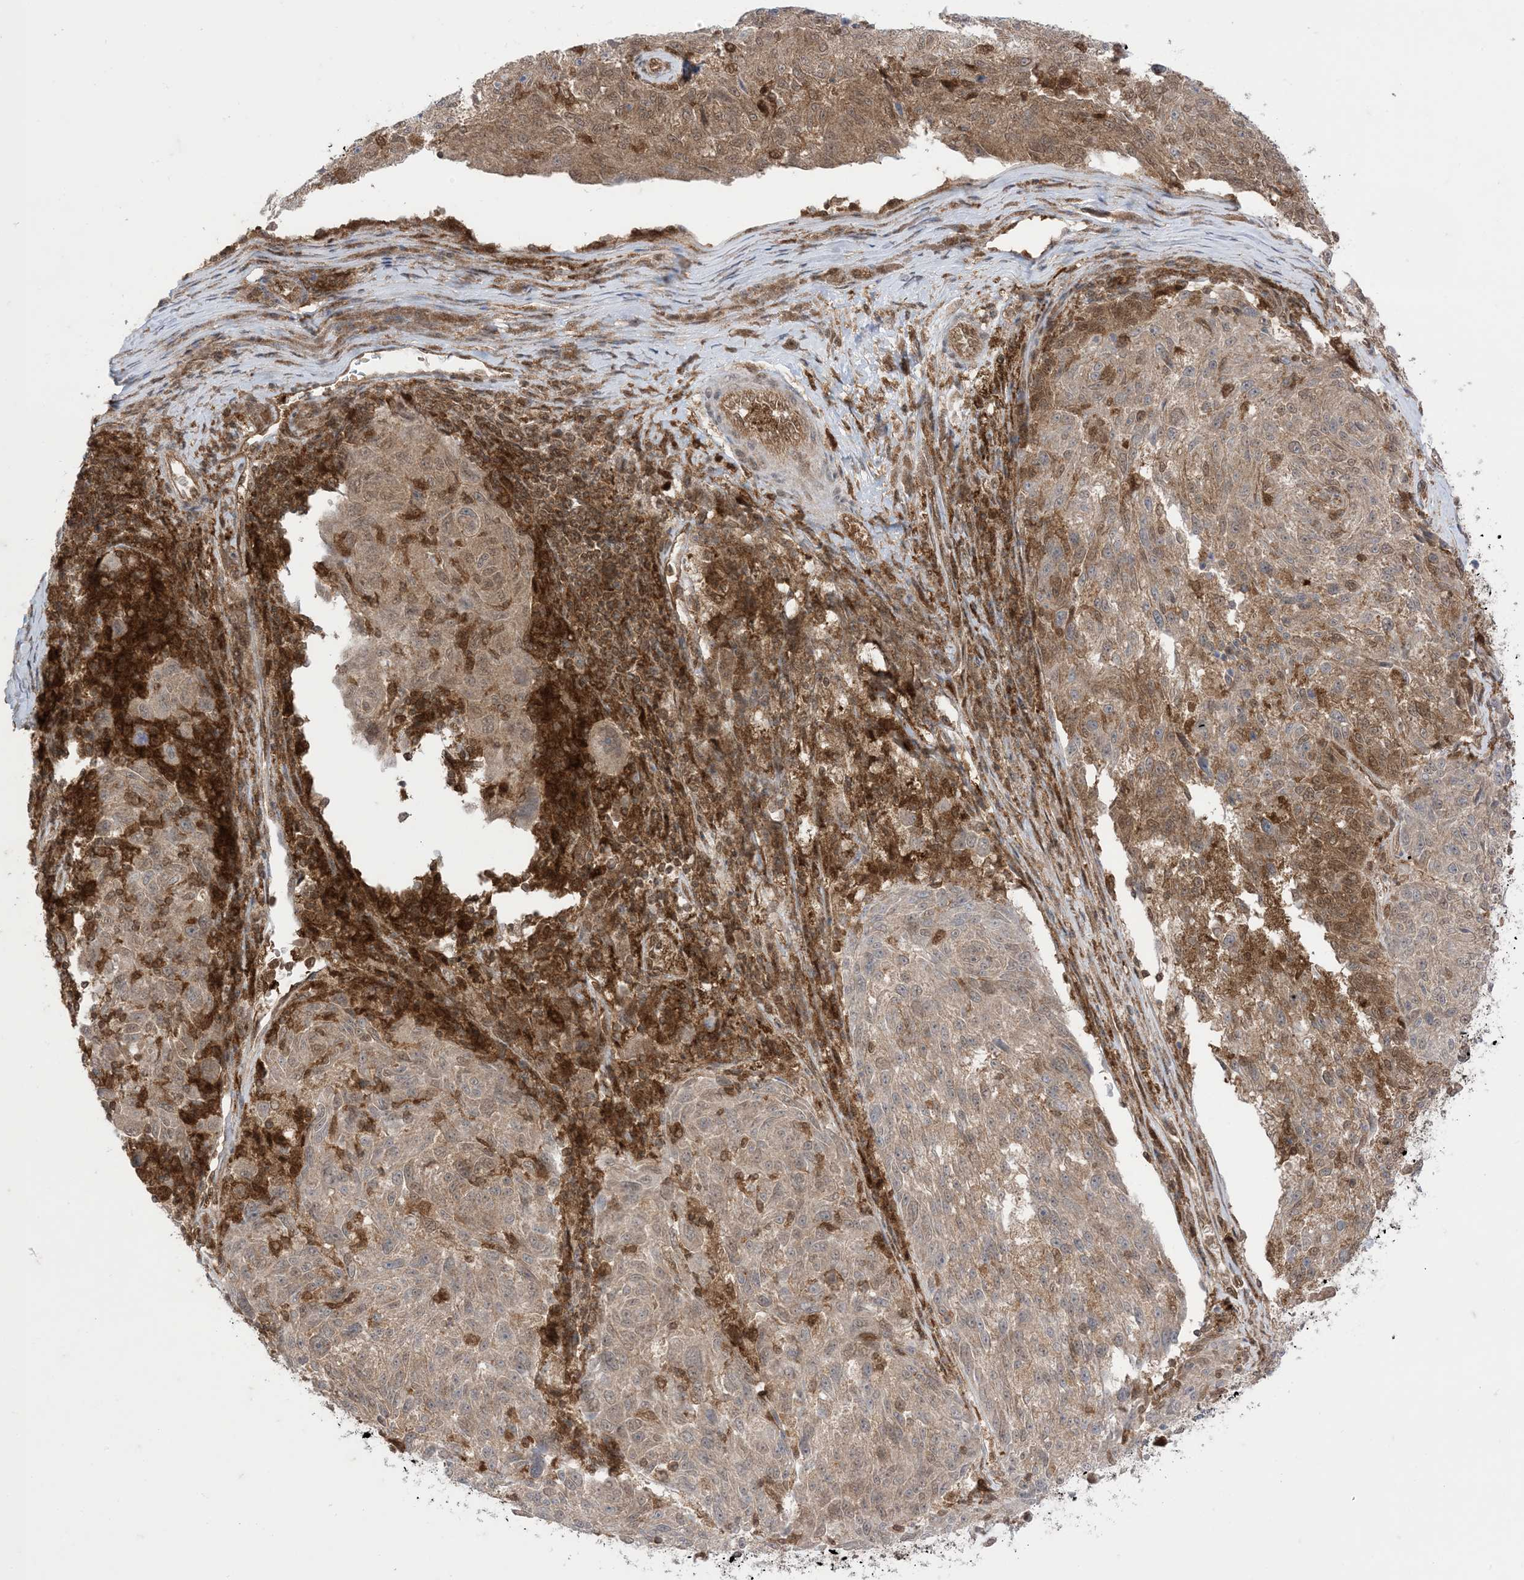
{"staining": {"intensity": "moderate", "quantity": "<25%", "location": "cytoplasmic/membranous"}, "tissue": "melanoma", "cell_type": "Tumor cells", "image_type": "cancer", "snomed": [{"axis": "morphology", "description": "Malignant melanoma, NOS"}, {"axis": "topography", "description": "Skin"}], "caption": "Malignant melanoma was stained to show a protein in brown. There is low levels of moderate cytoplasmic/membranous expression in approximately <25% of tumor cells. (Stains: DAB in brown, nuclei in blue, Microscopy: brightfield microscopy at high magnification).", "gene": "PTPA", "patient": {"sex": "male", "age": 53}}